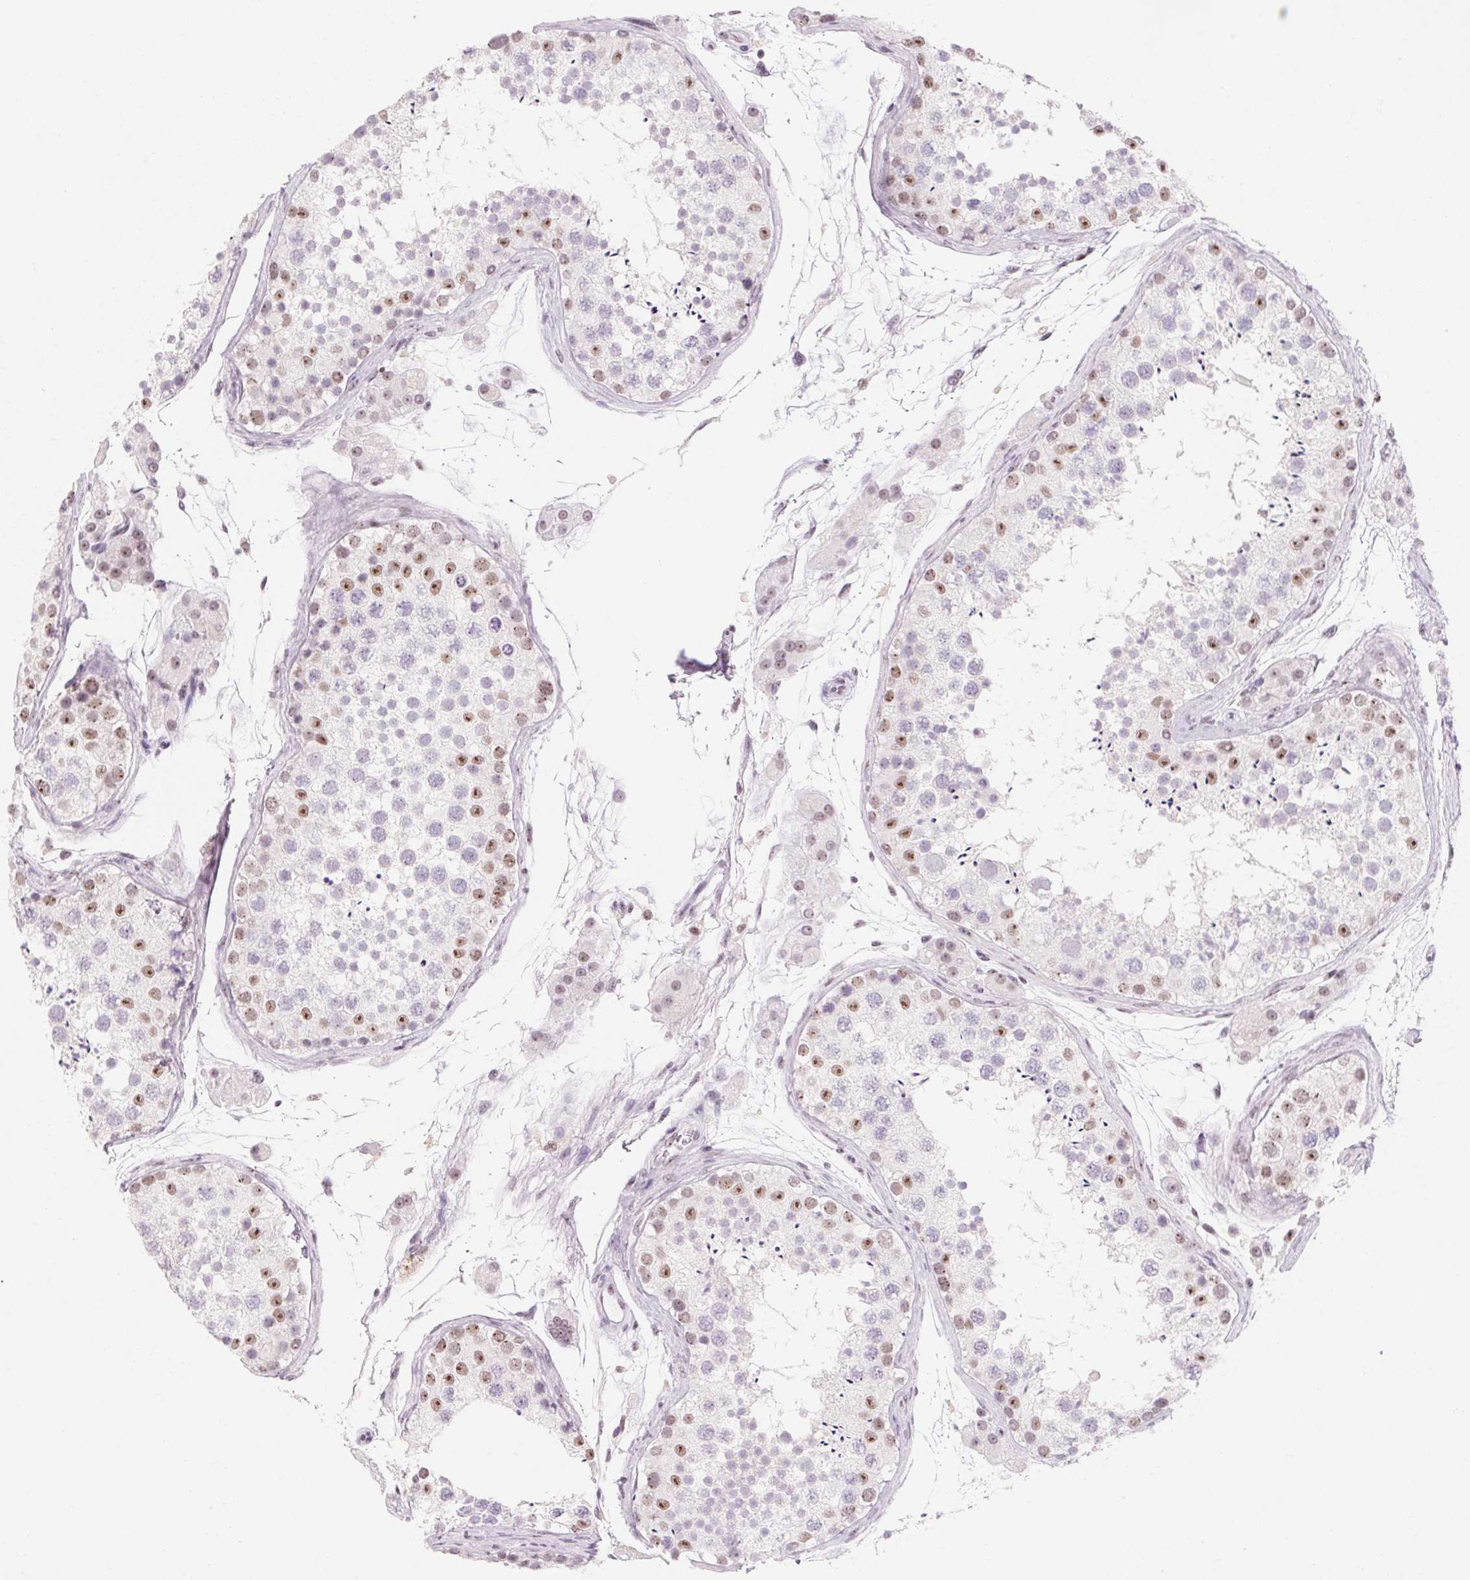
{"staining": {"intensity": "moderate", "quantity": "<25%", "location": "nuclear"}, "tissue": "testis", "cell_type": "Cells in seminiferous ducts", "image_type": "normal", "snomed": [{"axis": "morphology", "description": "Normal tissue, NOS"}, {"axis": "topography", "description": "Testis"}], "caption": "Moderate nuclear staining is seen in approximately <25% of cells in seminiferous ducts in normal testis. The staining was performed using DAB (3,3'-diaminobenzidine) to visualize the protein expression in brown, while the nuclei were stained in blue with hematoxylin (Magnification: 20x).", "gene": "ZIC4", "patient": {"sex": "male", "age": 41}}